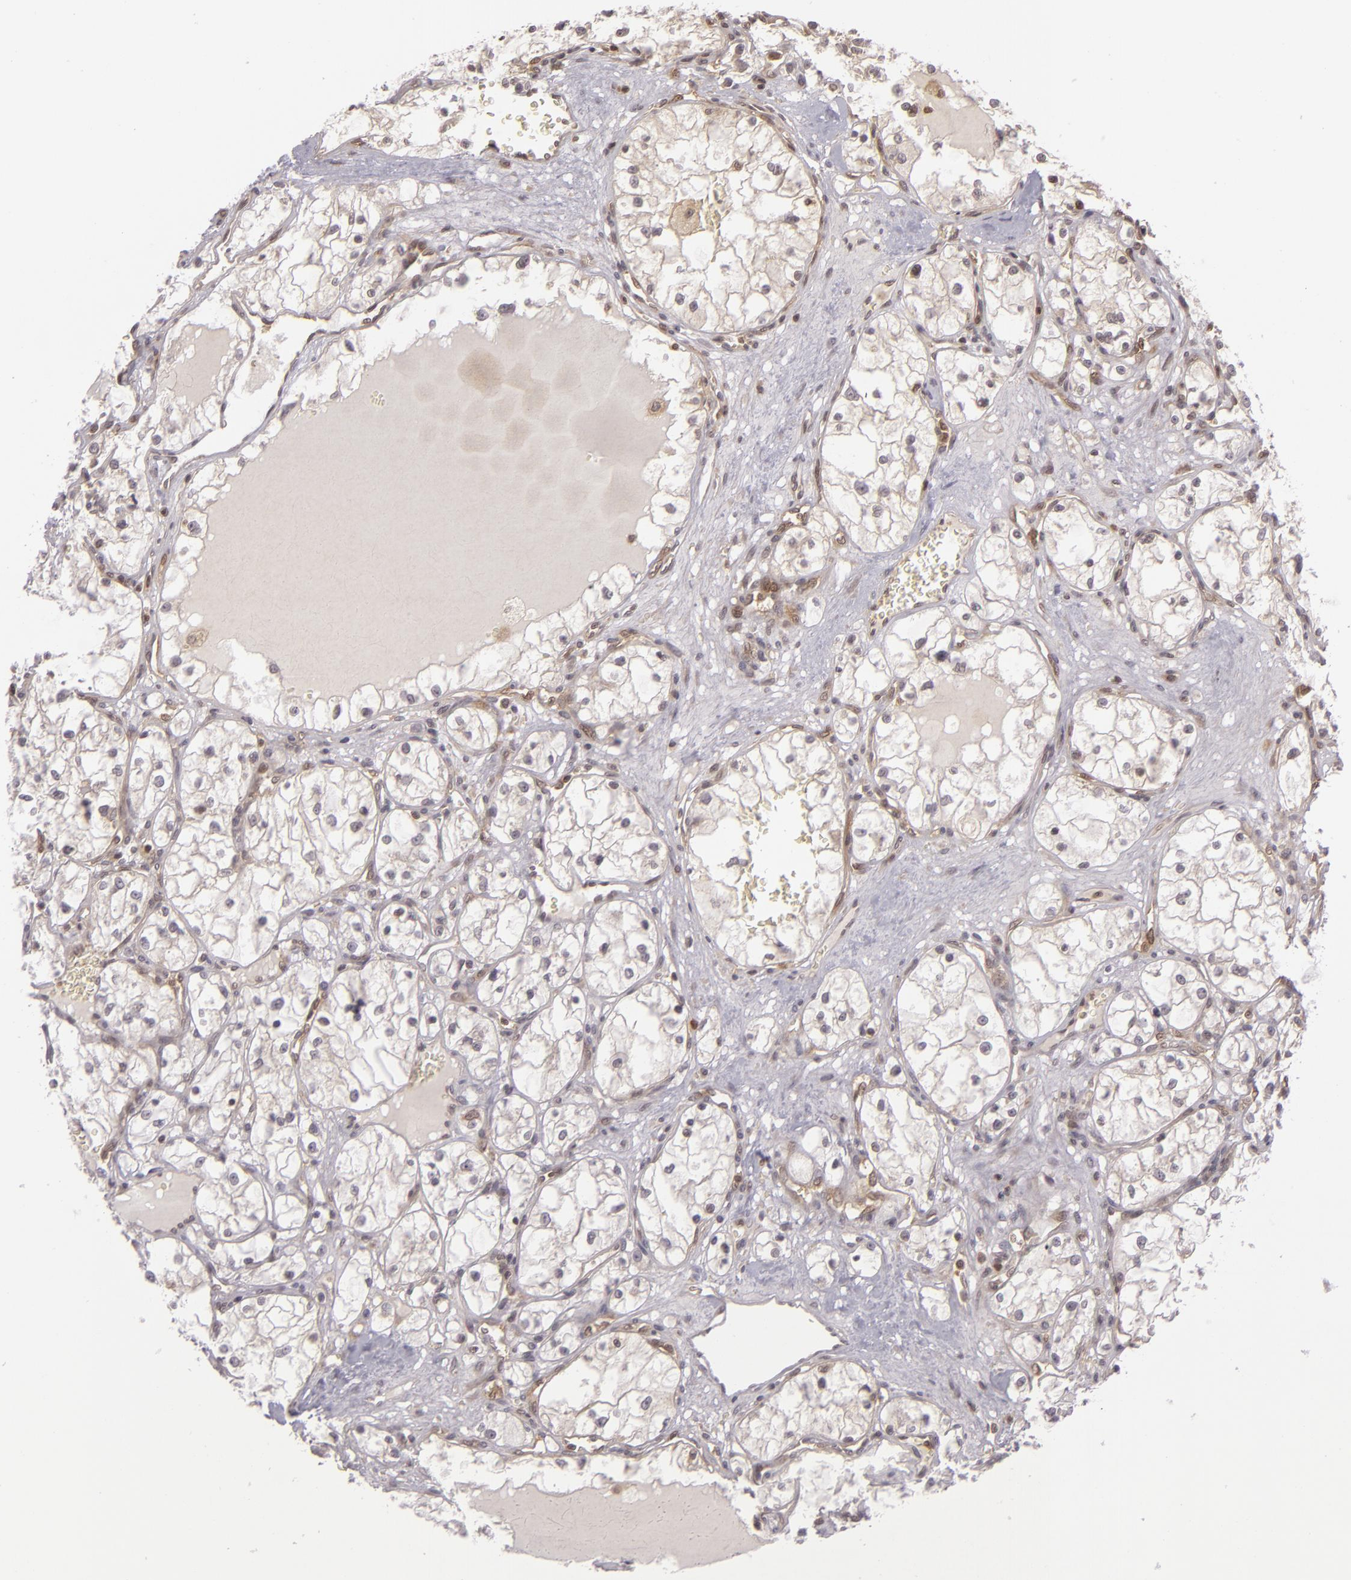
{"staining": {"intensity": "negative", "quantity": "none", "location": "none"}, "tissue": "renal cancer", "cell_type": "Tumor cells", "image_type": "cancer", "snomed": [{"axis": "morphology", "description": "Adenocarcinoma, NOS"}, {"axis": "topography", "description": "Kidney"}], "caption": "A high-resolution micrograph shows immunohistochemistry staining of renal adenocarcinoma, which reveals no significant expression in tumor cells.", "gene": "ZBTB33", "patient": {"sex": "male", "age": 61}}